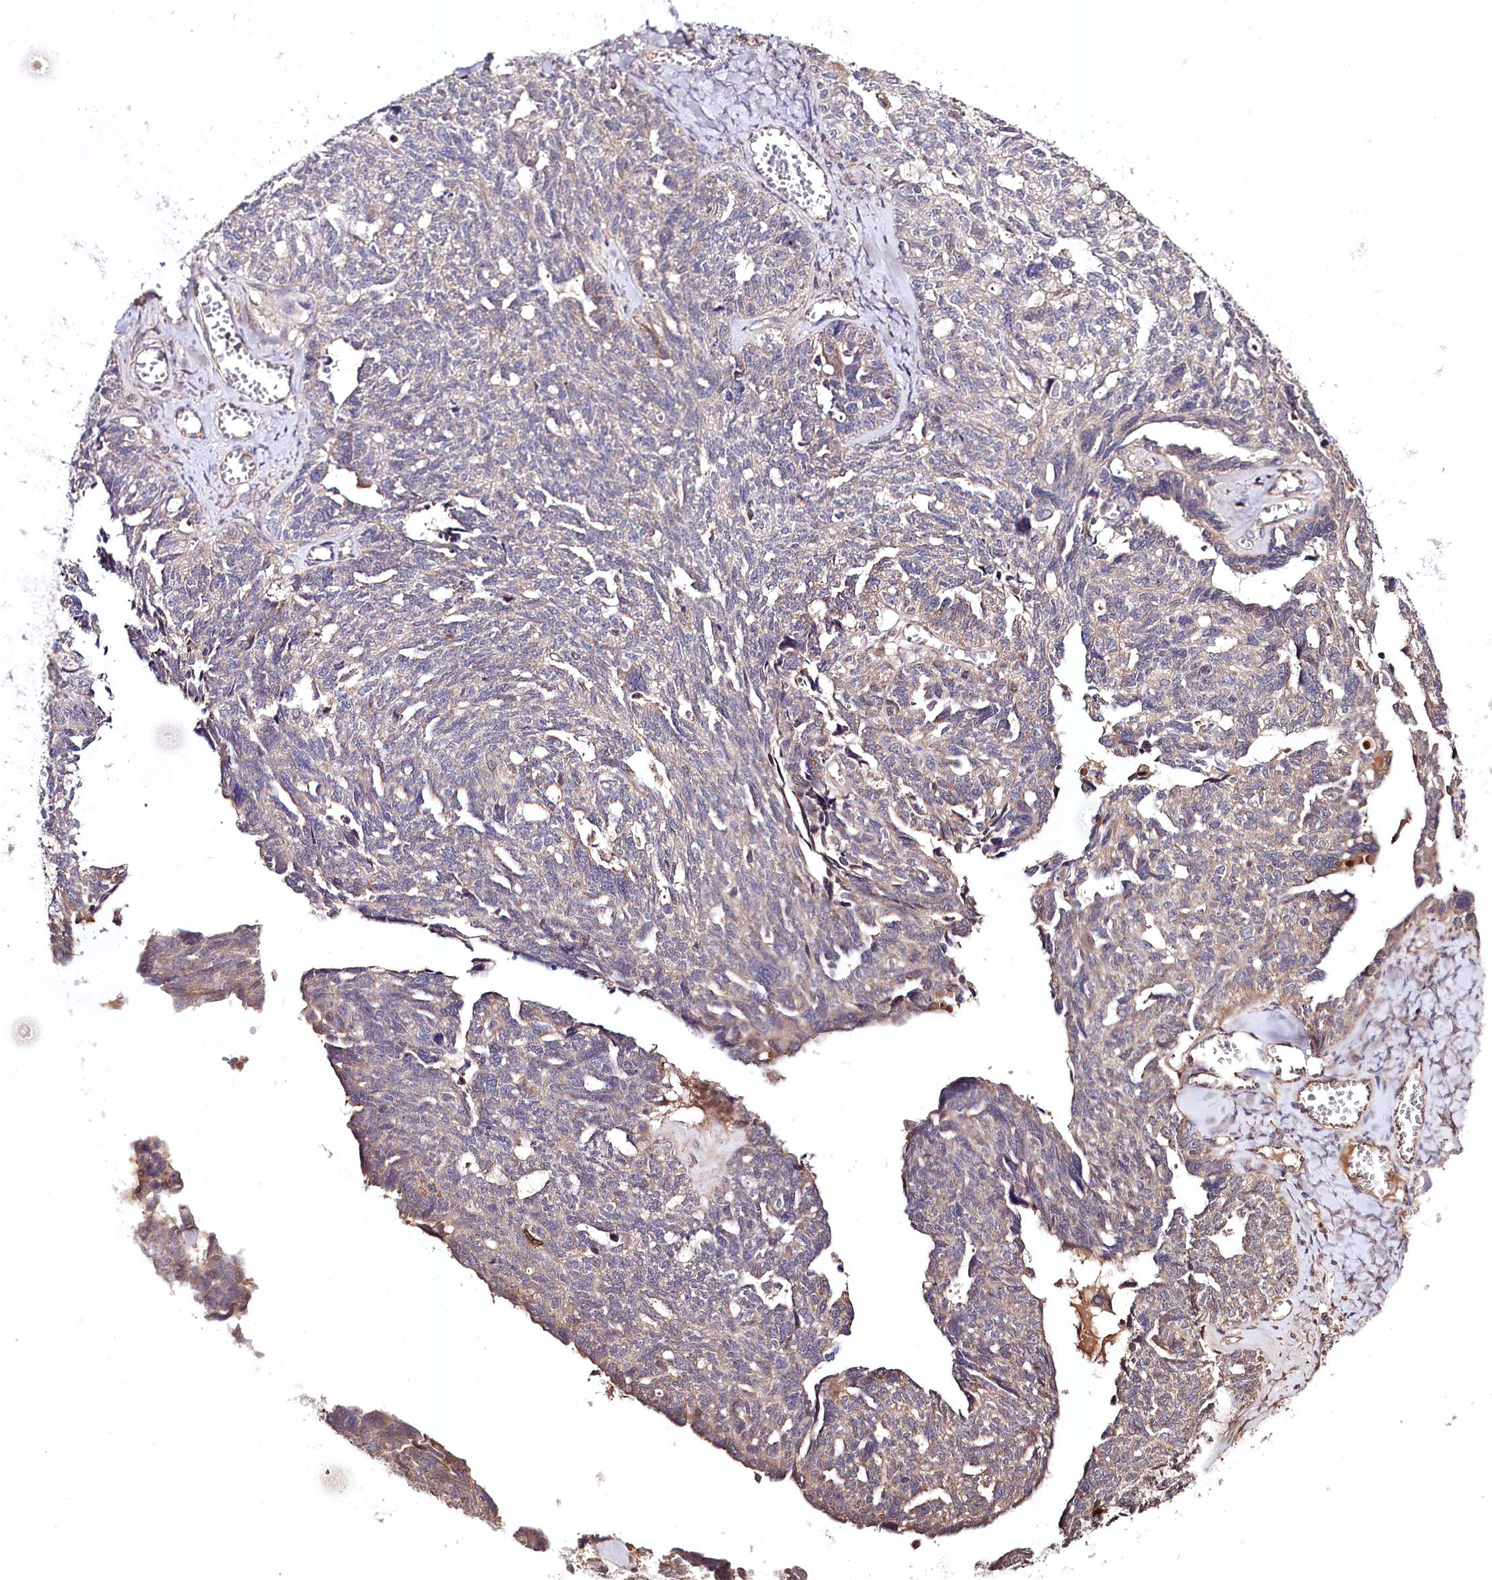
{"staining": {"intensity": "moderate", "quantity": "<25%", "location": "cytoplasmic/membranous"}, "tissue": "ovarian cancer", "cell_type": "Tumor cells", "image_type": "cancer", "snomed": [{"axis": "morphology", "description": "Cystadenocarcinoma, serous, NOS"}, {"axis": "topography", "description": "Ovary"}], "caption": "Ovarian cancer (serous cystadenocarcinoma) was stained to show a protein in brown. There is low levels of moderate cytoplasmic/membranous positivity in about <25% of tumor cells.", "gene": "TNPO3", "patient": {"sex": "female", "age": 79}}